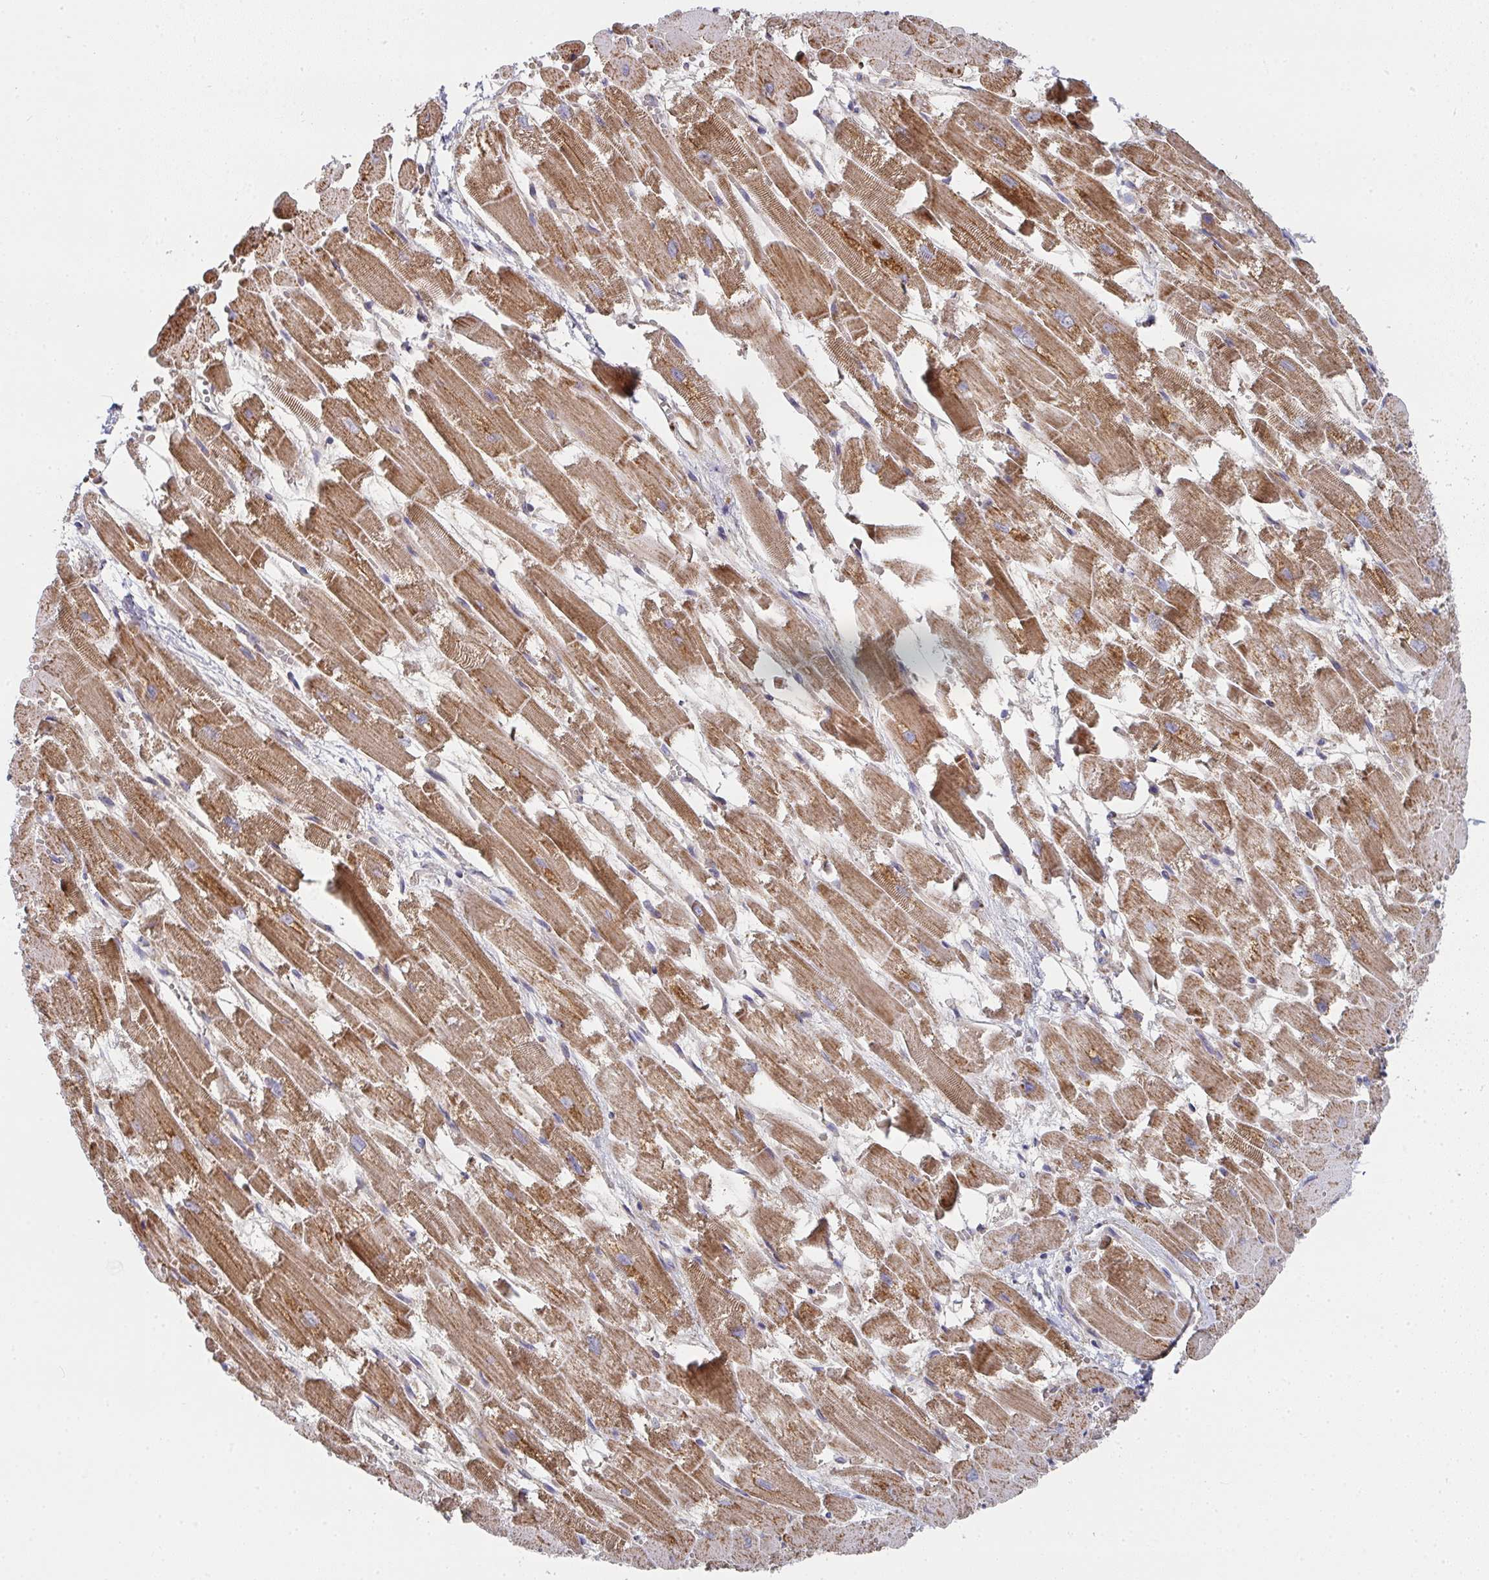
{"staining": {"intensity": "strong", "quantity": ">75%", "location": "cytoplasmic/membranous"}, "tissue": "heart muscle", "cell_type": "Cardiomyocytes", "image_type": "normal", "snomed": [{"axis": "morphology", "description": "Normal tissue, NOS"}, {"axis": "topography", "description": "Heart"}], "caption": "Heart muscle stained with immunohistochemistry (IHC) displays strong cytoplasmic/membranous expression in about >75% of cardiomyocytes.", "gene": "RHEBL1", "patient": {"sex": "female", "age": 52}}